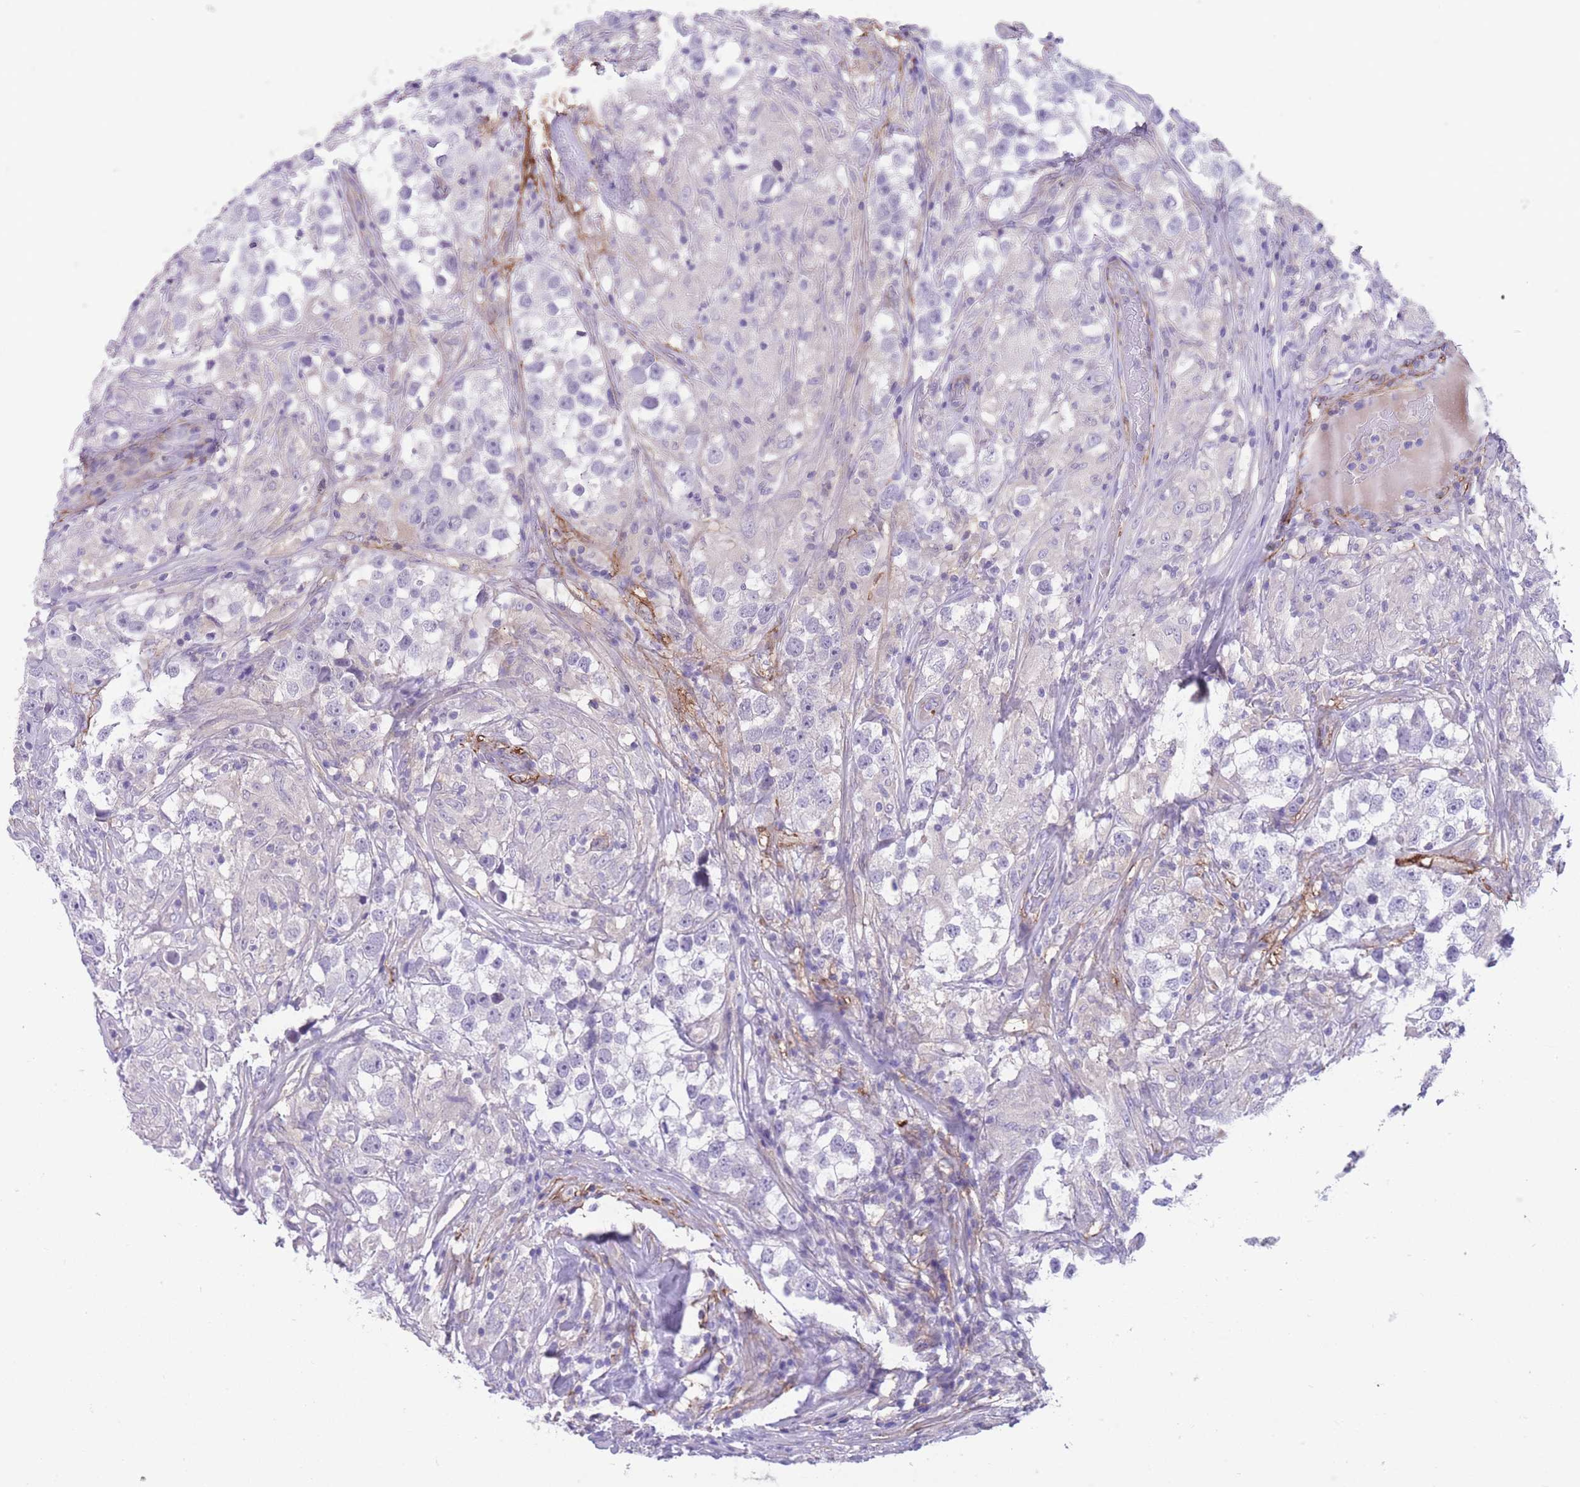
{"staining": {"intensity": "negative", "quantity": "none", "location": "none"}, "tissue": "testis cancer", "cell_type": "Tumor cells", "image_type": "cancer", "snomed": [{"axis": "morphology", "description": "Seminoma, NOS"}, {"axis": "topography", "description": "Testis"}], "caption": "Tumor cells are negative for protein expression in human testis cancer (seminoma).", "gene": "DPYD", "patient": {"sex": "male", "age": 46}}